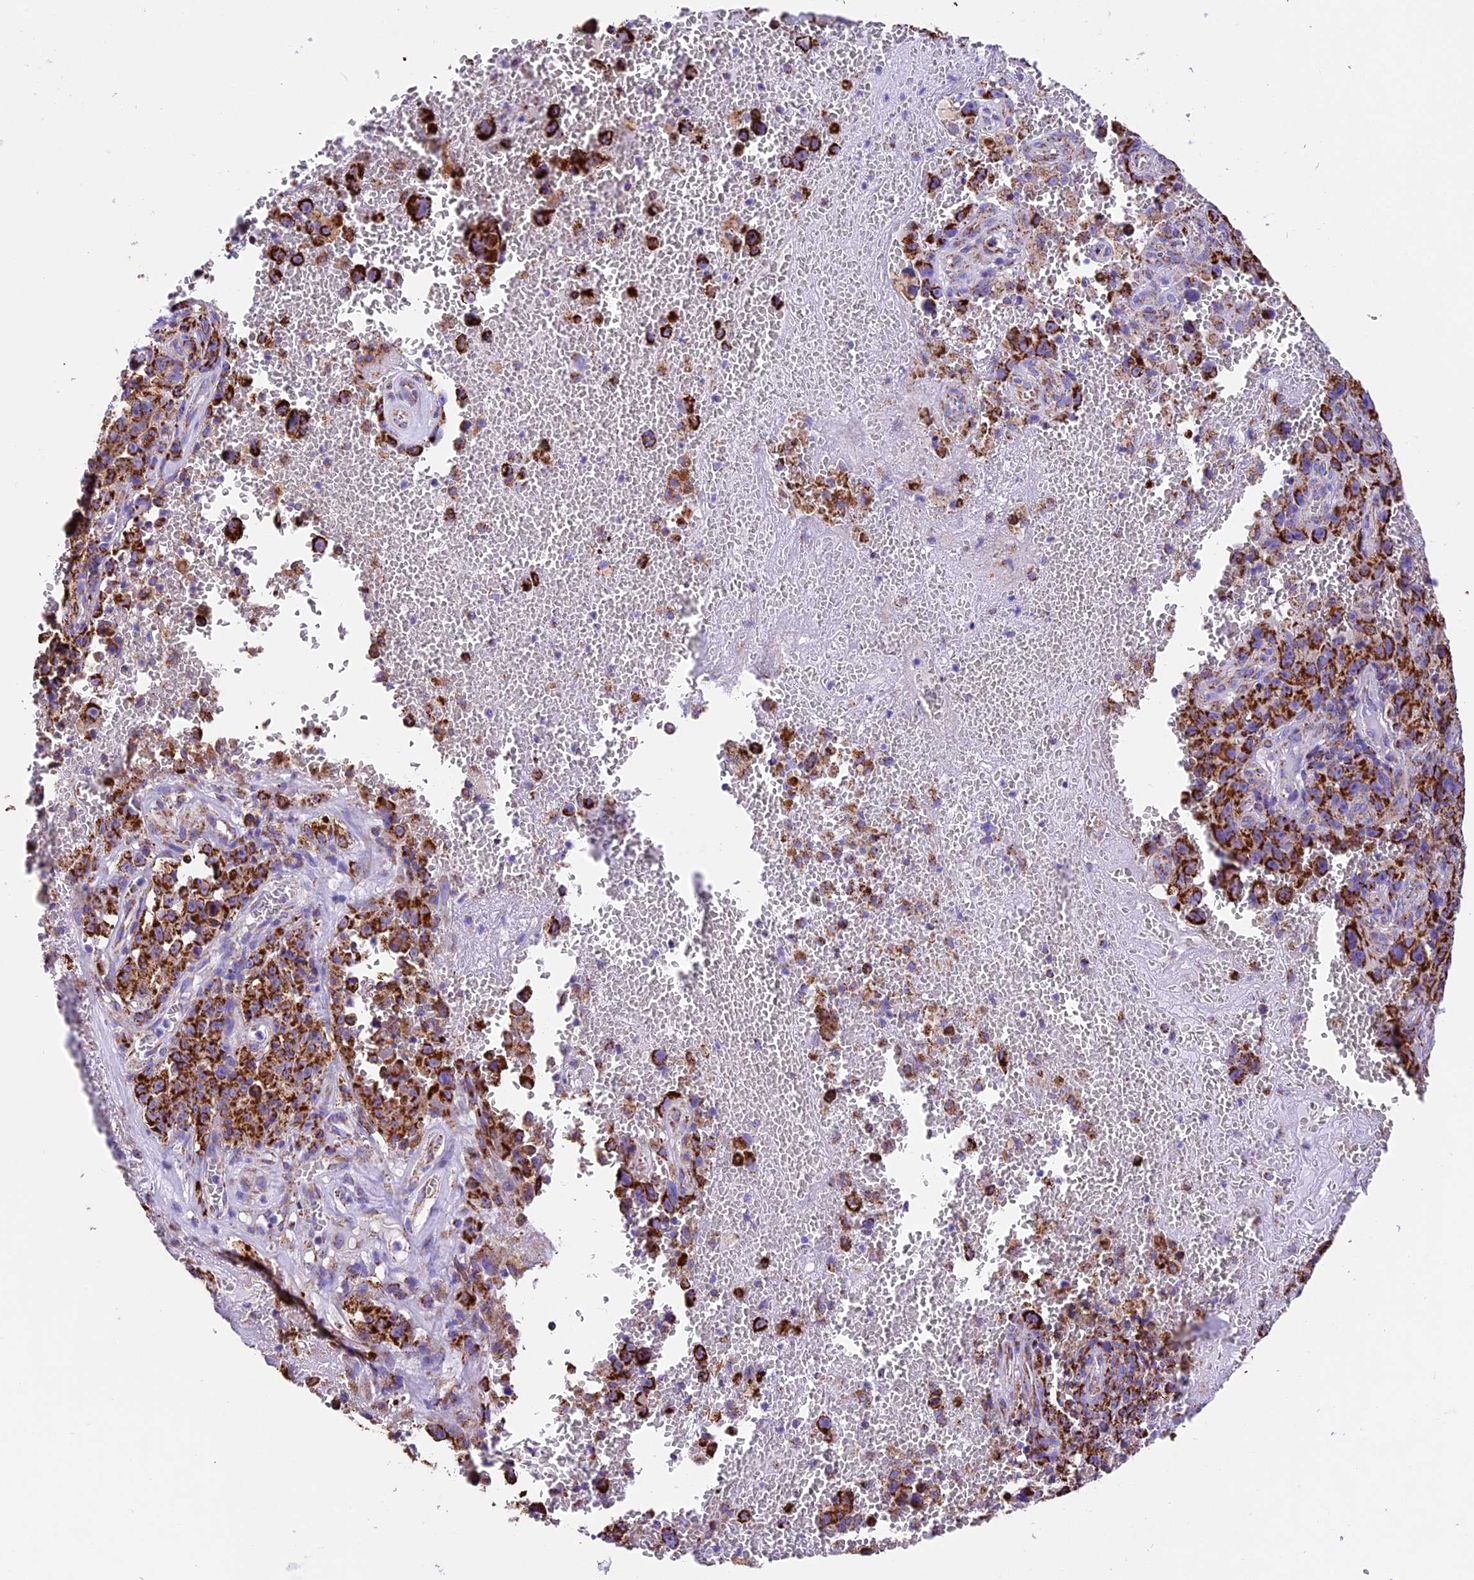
{"staining": {"intensity": "strong", "quantity": ">75%", "location": "cytoplasmic/membranous"}, "tissue": "melanoma", "cell_type": "Tumor cells", "image_type": "cancer", "snomed": [{"axis": "morphology", "description": "Malignant melanoma, NOS"}, {"axis": "topography", "description": "Skin"}], "caption": "About >75% of tumor cells in human melanoma demonstrate strong cytoplasmic/membranous protein staining as visualized by brown immunohistochemical staining.", "gene": "DCAF5", "patient": {"sex": "female", "age": 82}}